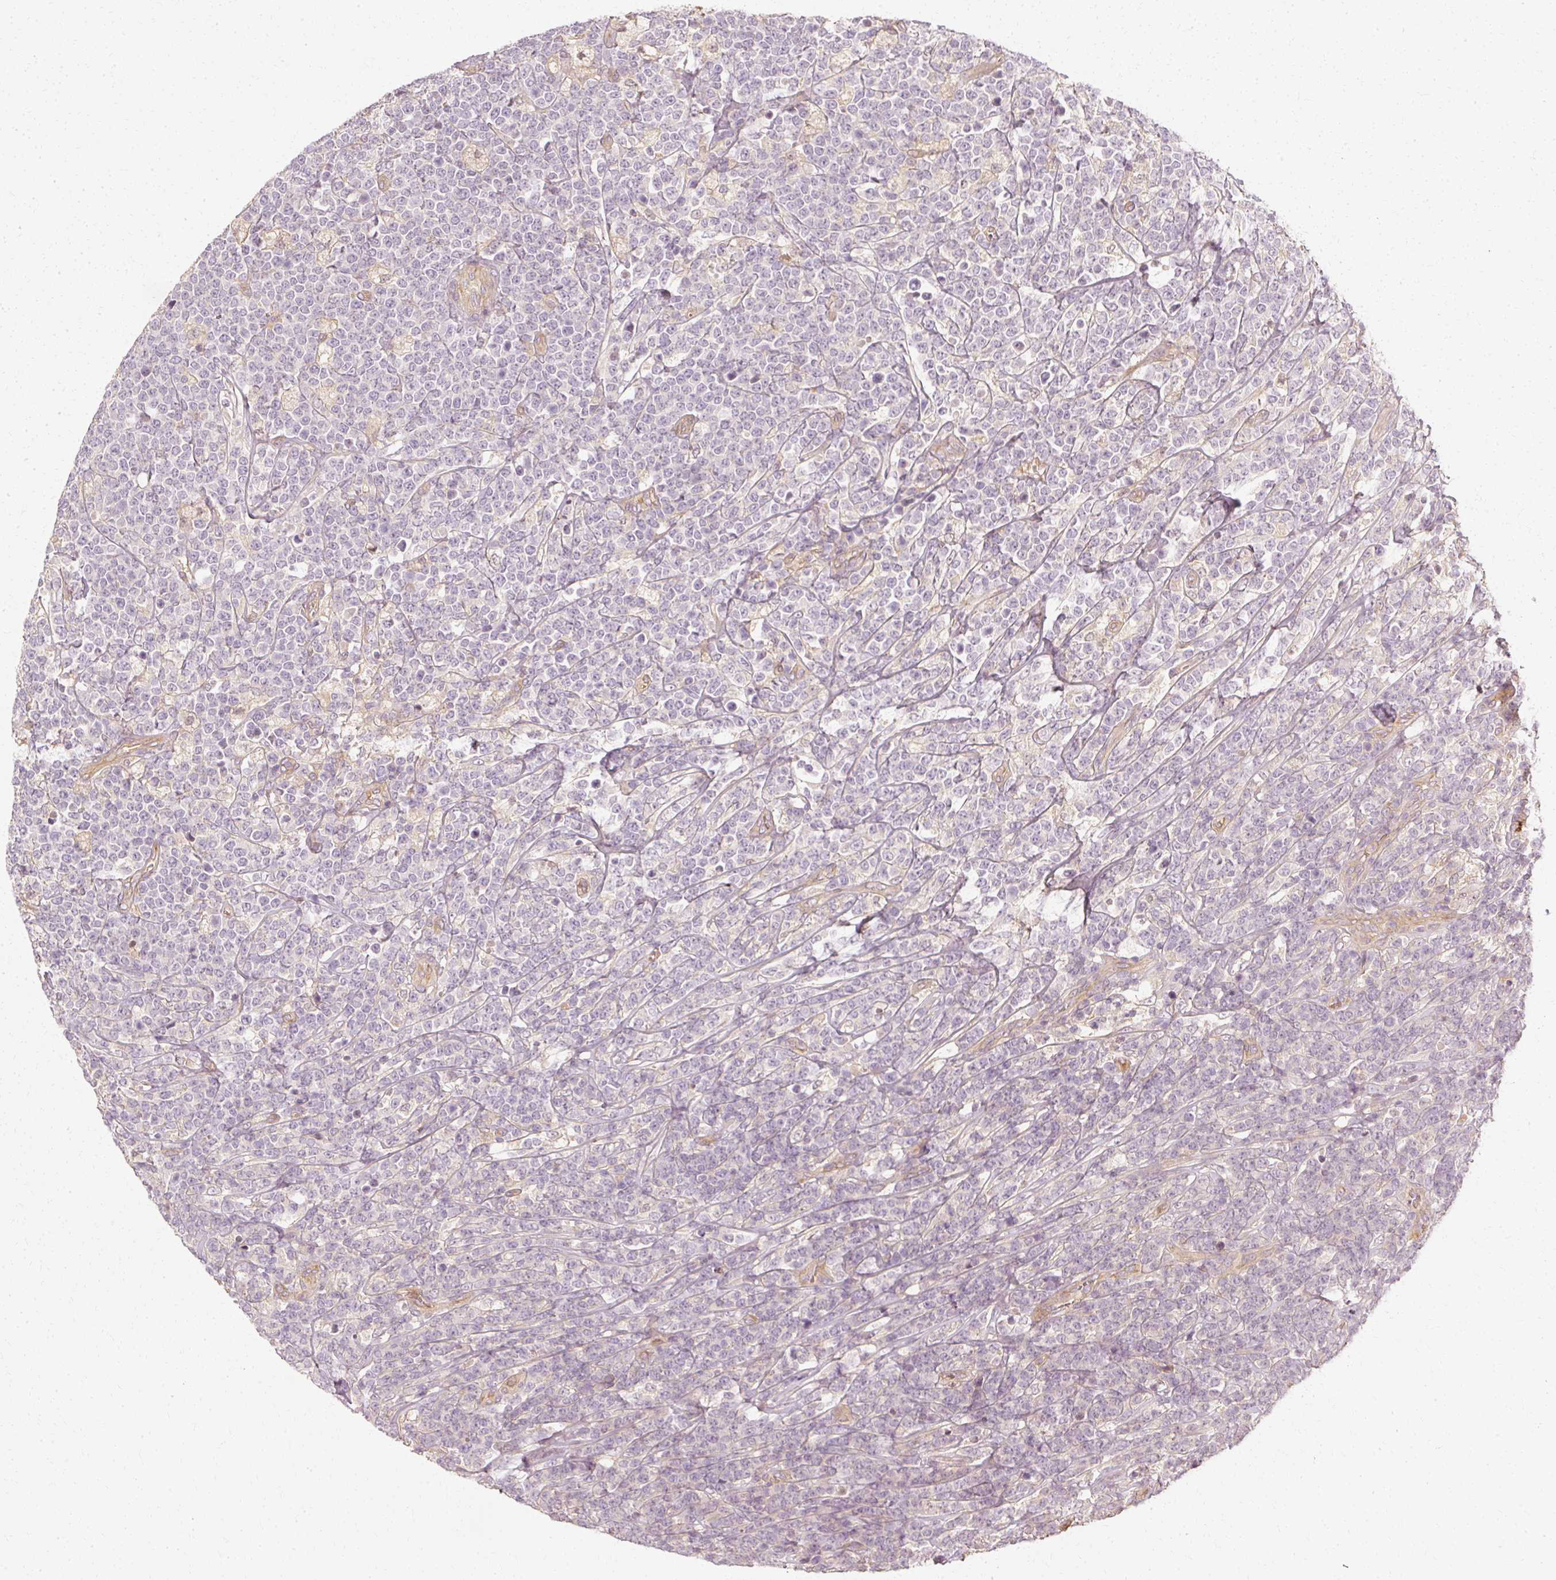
{"staining": {"intensity": "negative", "quantity": "none", "location": "none"}, "tissue": "lymphoma", "cell_type": "Tumor cells", "image_type": "cancer", "snomed": [{"axis": "morphology", "description": "Malignant lymphoma, non-Hodgkin's type, High grade"}, {"axis": "topography", "description": "Small intestine"}], "caption": "An image of malignant lymphoma, non-Hodgkin's type (high-grade) stained for a protein reveals no brown staining in tumor cells.", "gene": "GNAQ", "patient": {"sex": "male", "age": 8}}